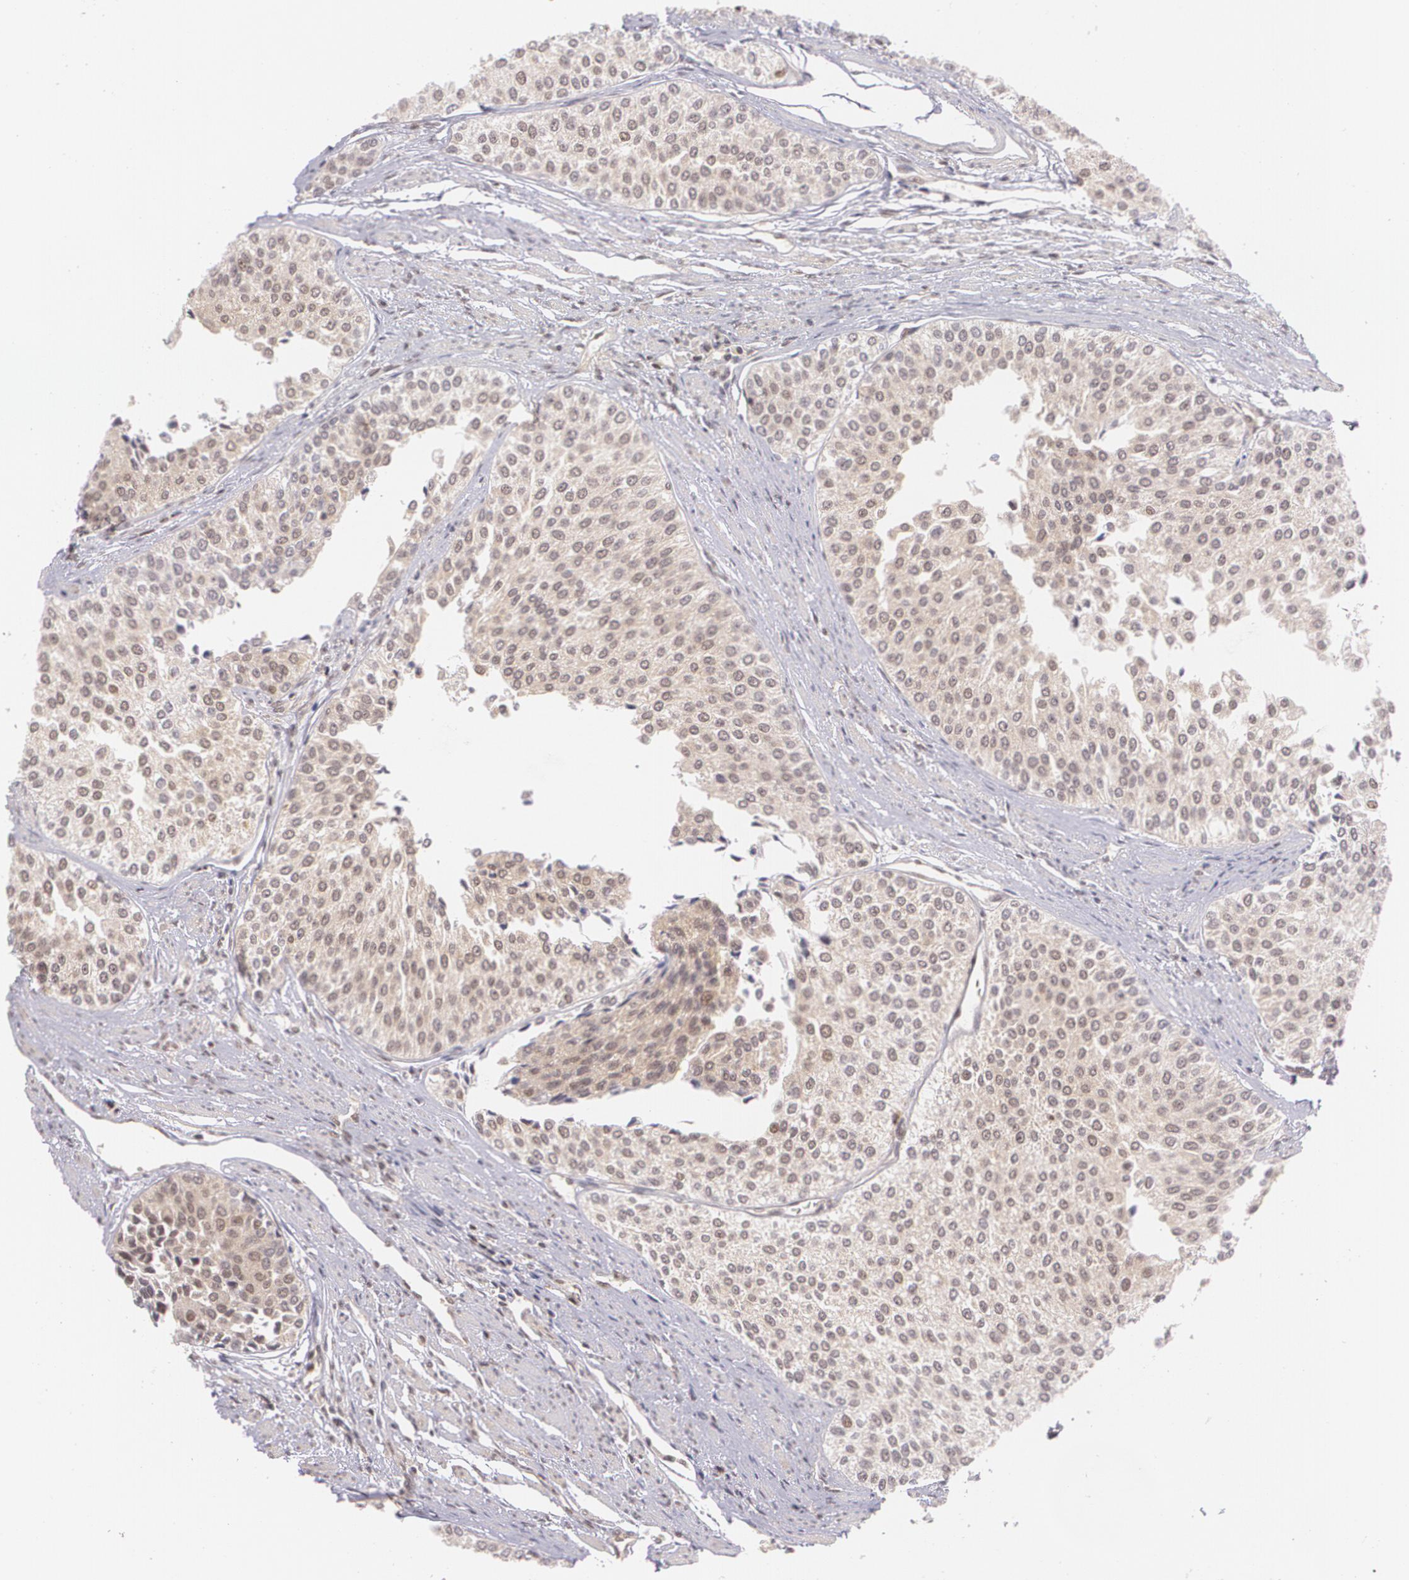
{"staining": {"intensity": "weak", "quantity": "25%-75%", "location": "cytoplasmic/membranous,nuclear"}, "tissue": "urothelial cancer", "cell_type": "Tumor cells", "image_type": "cancer", "snomed": [{"axis": "morphology", "description": "Urothelial carcinoma, Low grade"}, {"axis": "topography", "description": "Urinary bladder"}], "caption": "This is an image of IHC staining of low-grade urothelial carcinoma, which shows weak expression in the cytoplasmic/membranous and nuclear of tumor cells.", "gene": "CUL2", "patient": {"sex": "female", "age": 73}}